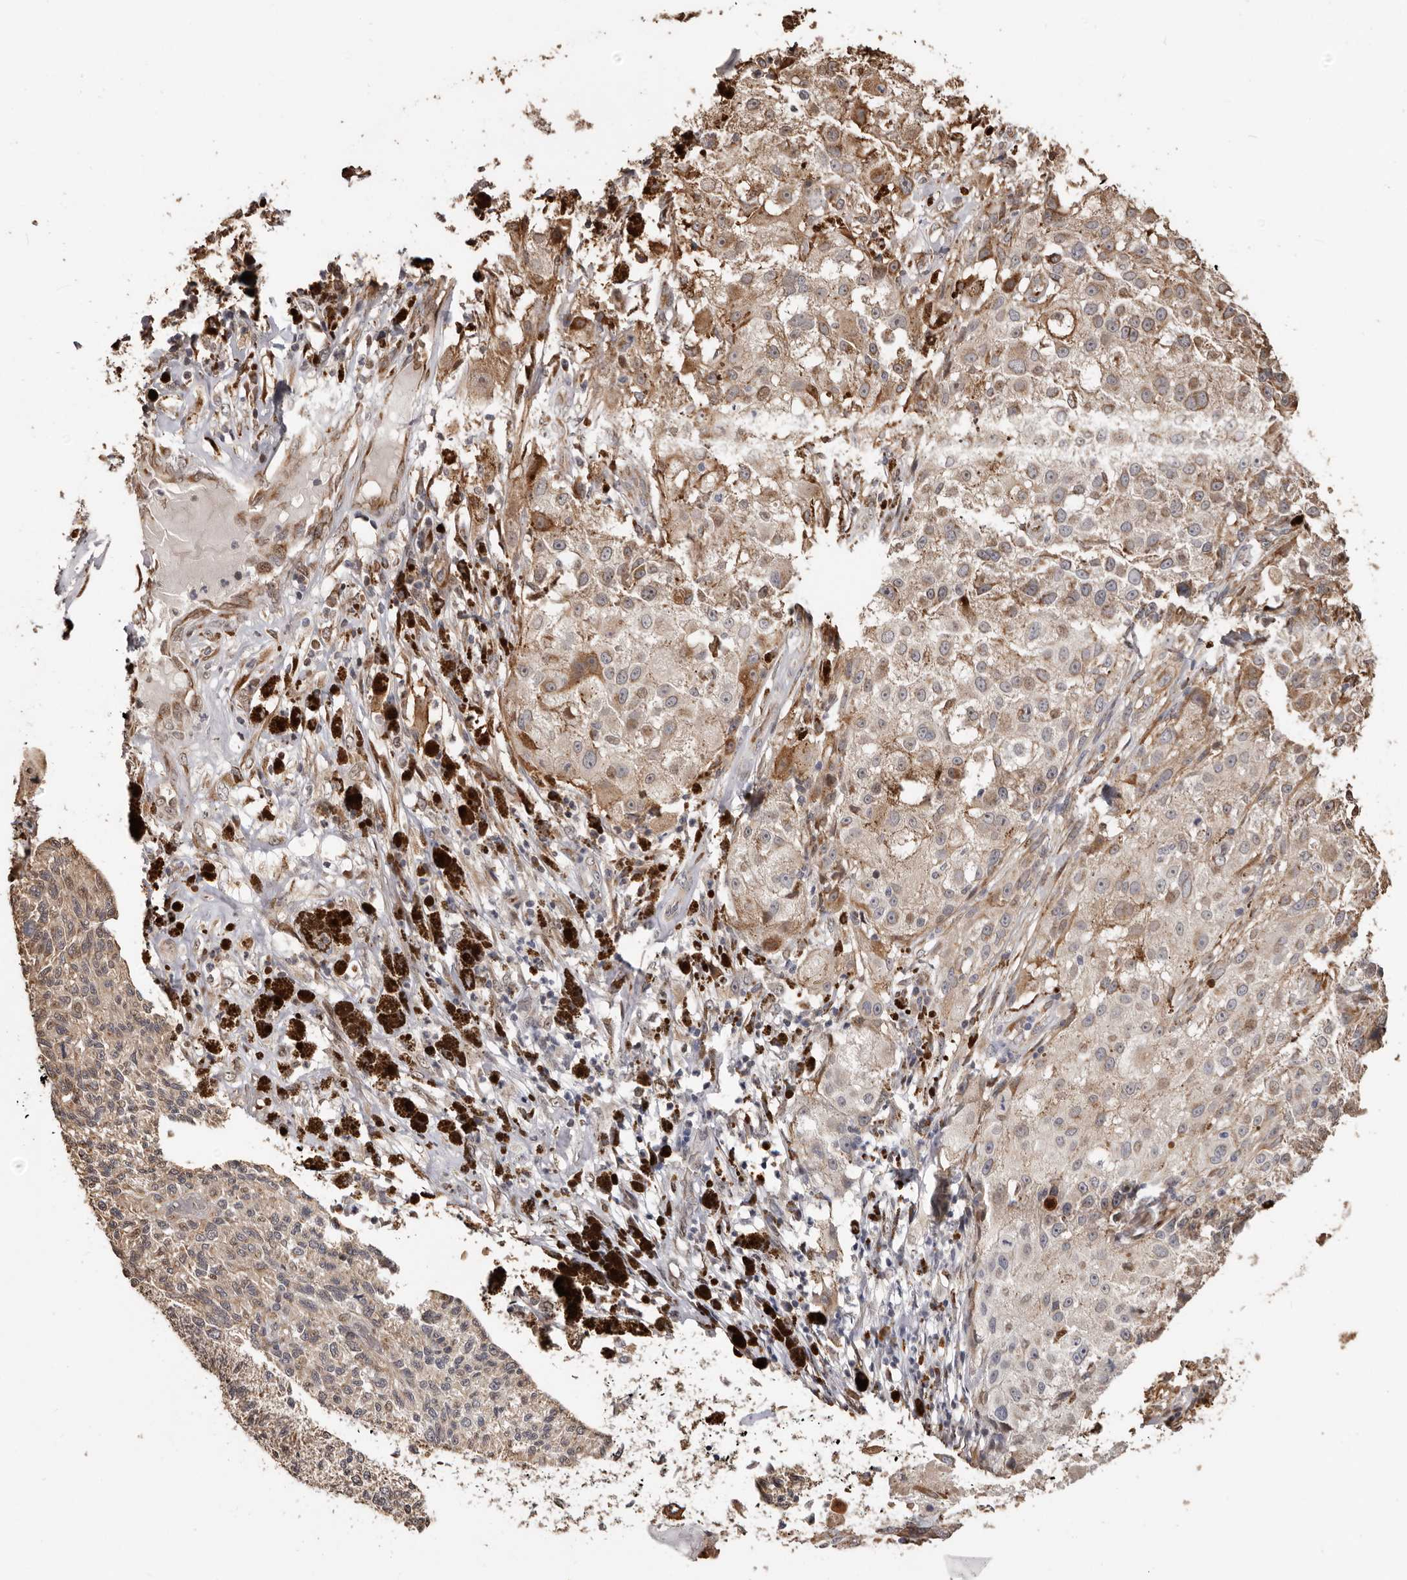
{"staining": {"intensity": "weak", "quantity": ">75%", "location": "cytoplasmic/membranous"}, "tissue": "melanoma", "cell_type": "Tumor cells", "image_type": "cancer", "snomed": [{"axis": "morphology", "description": "Malignant melanoma, NOS"}, {"axis": "topography", "description": "Skin"}], "caption": "Malignant melanoma stained with immunohistochemistry shows weak cytoplasmic/membranous expression in about >75% of tumor cells.", "gene": "ENTREP1", "patient": {"sex": "female", "age": 73}}